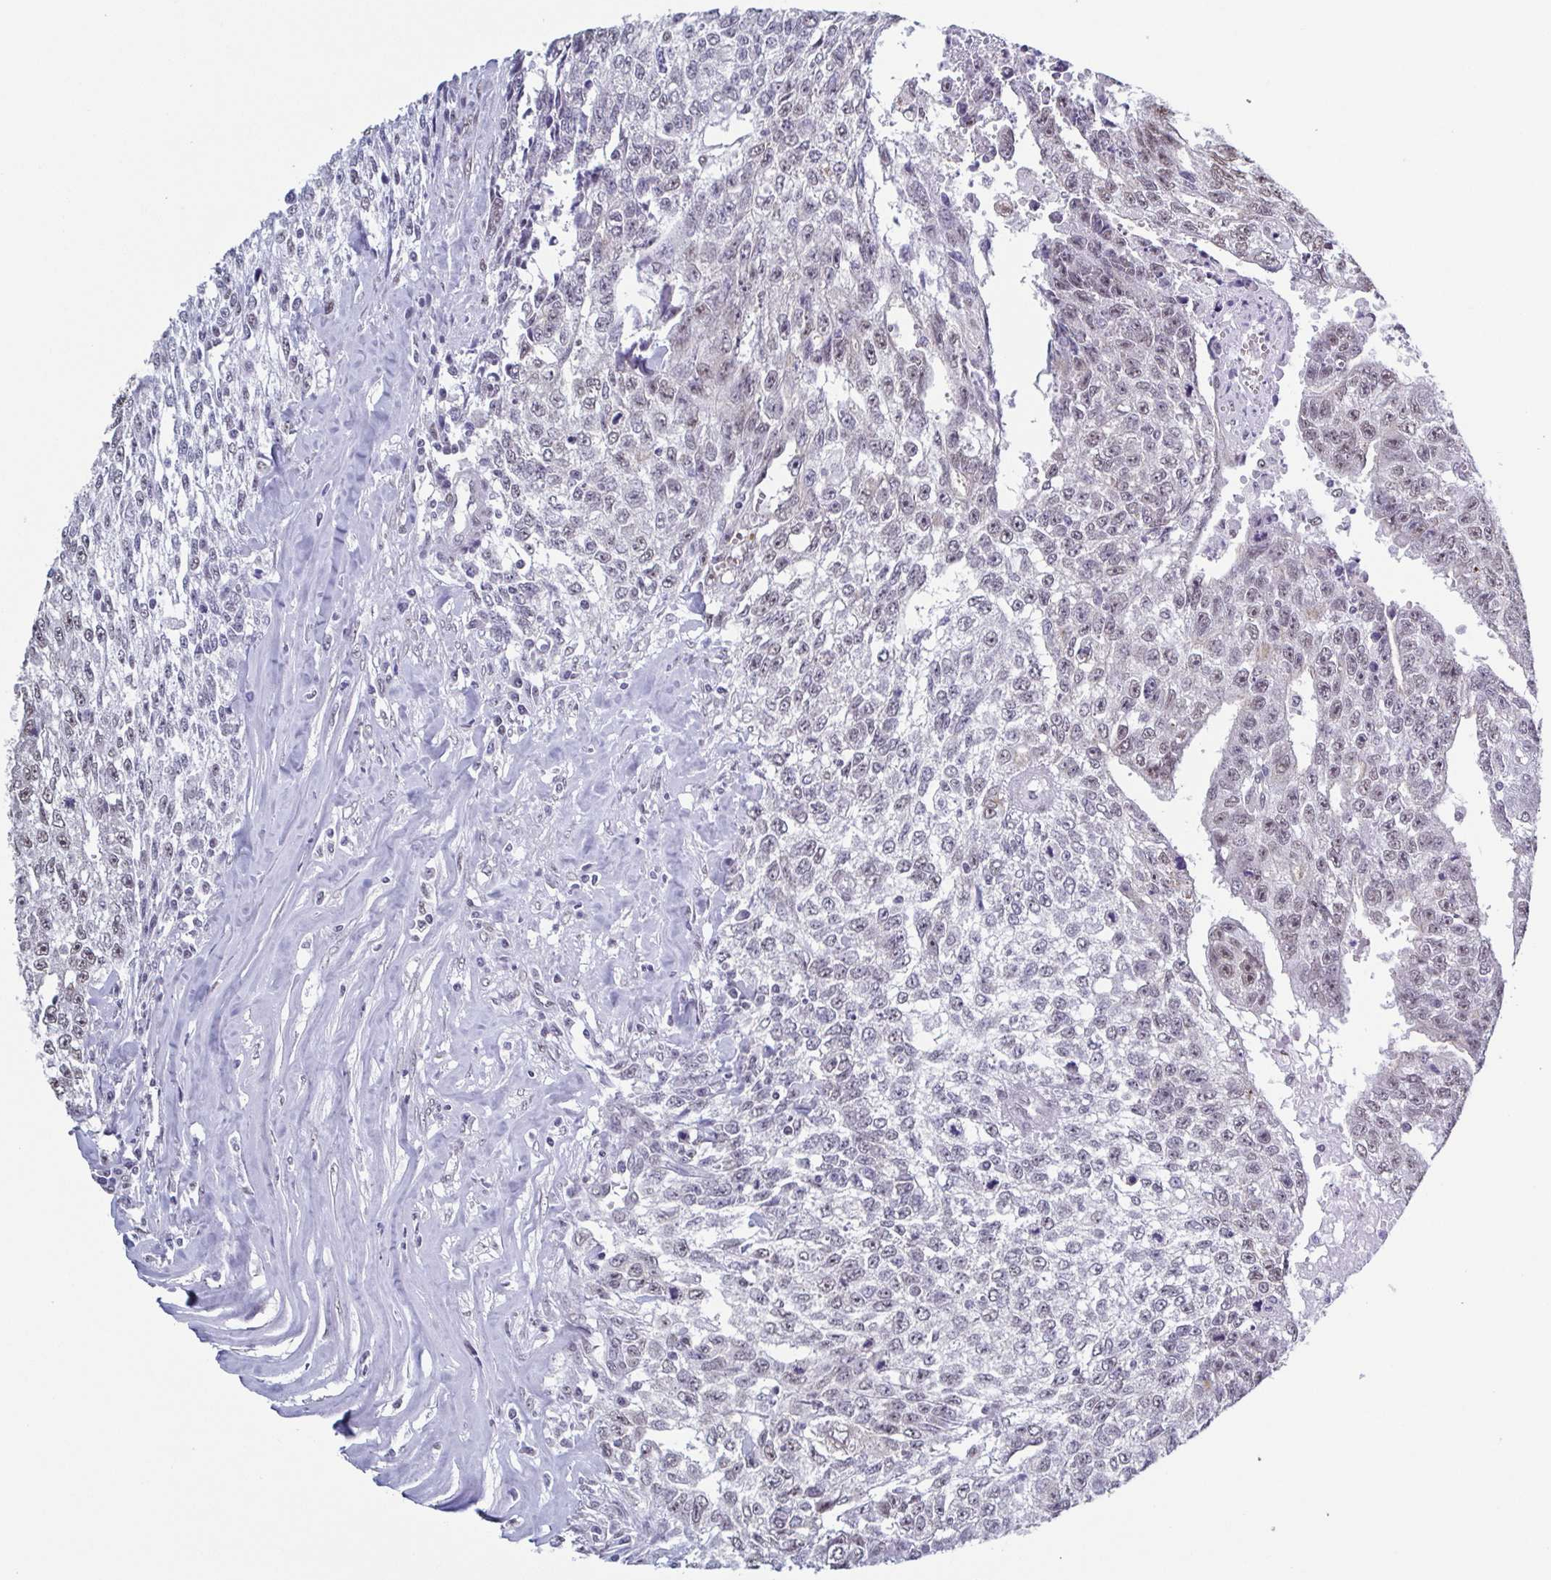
{"staining": {"intensity": "negative", "quantity": "none", "location": "none"}, "tissue": "testis cancer", "cell_type": "Tumor cells", "image_type": "cancer", "snomed": [{"axis": "morphology", "description": "Carcinoma, Embryonal, NOS"}, {"axis": "morphology", "description": "Teratoma, malignant, NOS"}, {"axis": "topography", "description": "Testis"}], "caption": "Testis embryonal carcinoma was stained to show a protein in brown. There is no significant staining in tumor cells.", "gene": "TMEM92", "patient": {"sex": "male", "age": 24}}